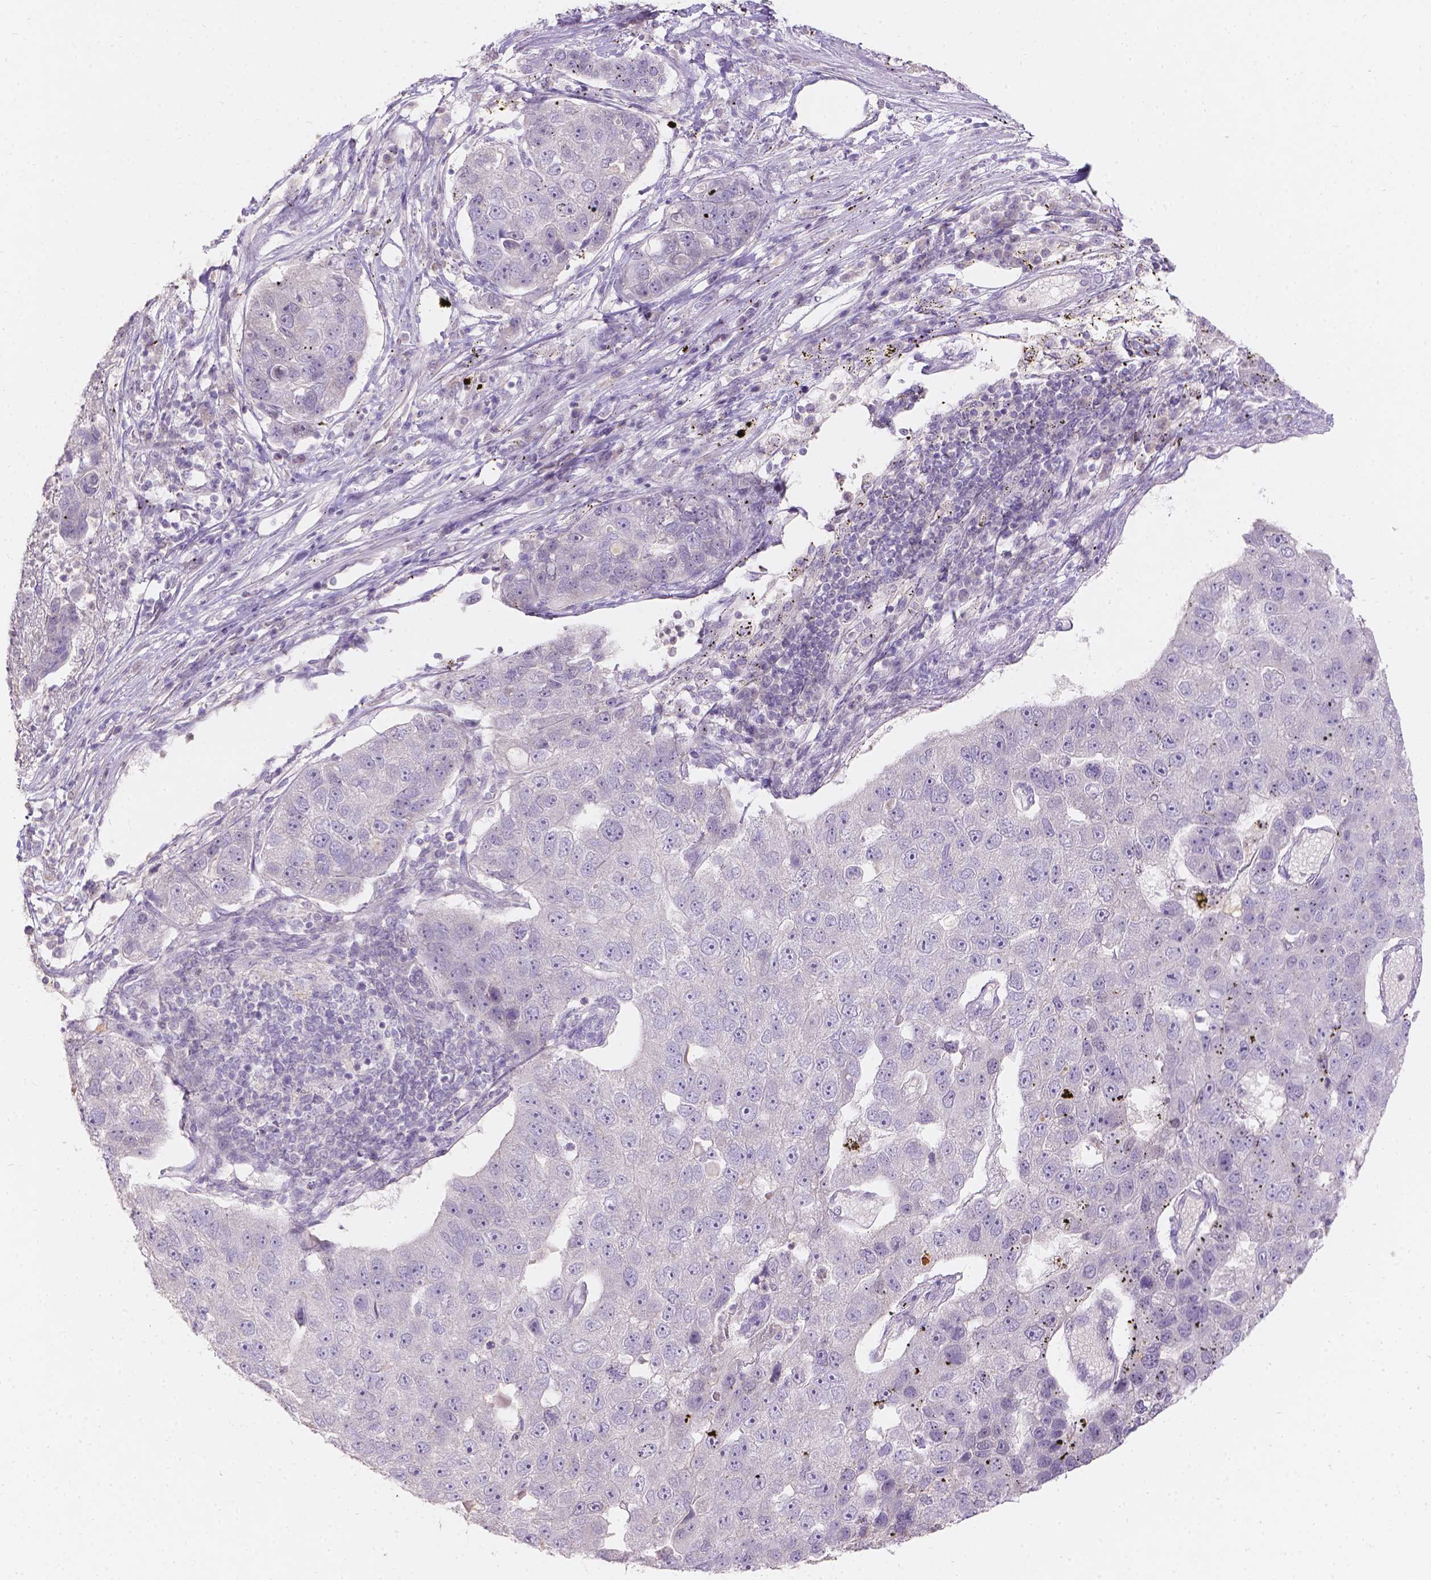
{"staining": {"intensity": "negative", "quantity": "none", "location": "none"}, "tissue": "pancreatic cancer", "cell_type": "Tumor cells", "image_type": "cancer", "snomed": [{"axis": "morphology", "description": "Adenocarcinoma, NOS"}, {"axis": "topography", "description": "Pancreas"}], "caption": "Immunohistochemistry image of neoplastic tissue: human adenocarcinoma (pancreatic) stained with DAB (3,3'-diaminobenzidine) shows no significant protein expression in tumor cells.", "gene": "DCAF4L1", "patient": {"sex": "female", "age": 61}}